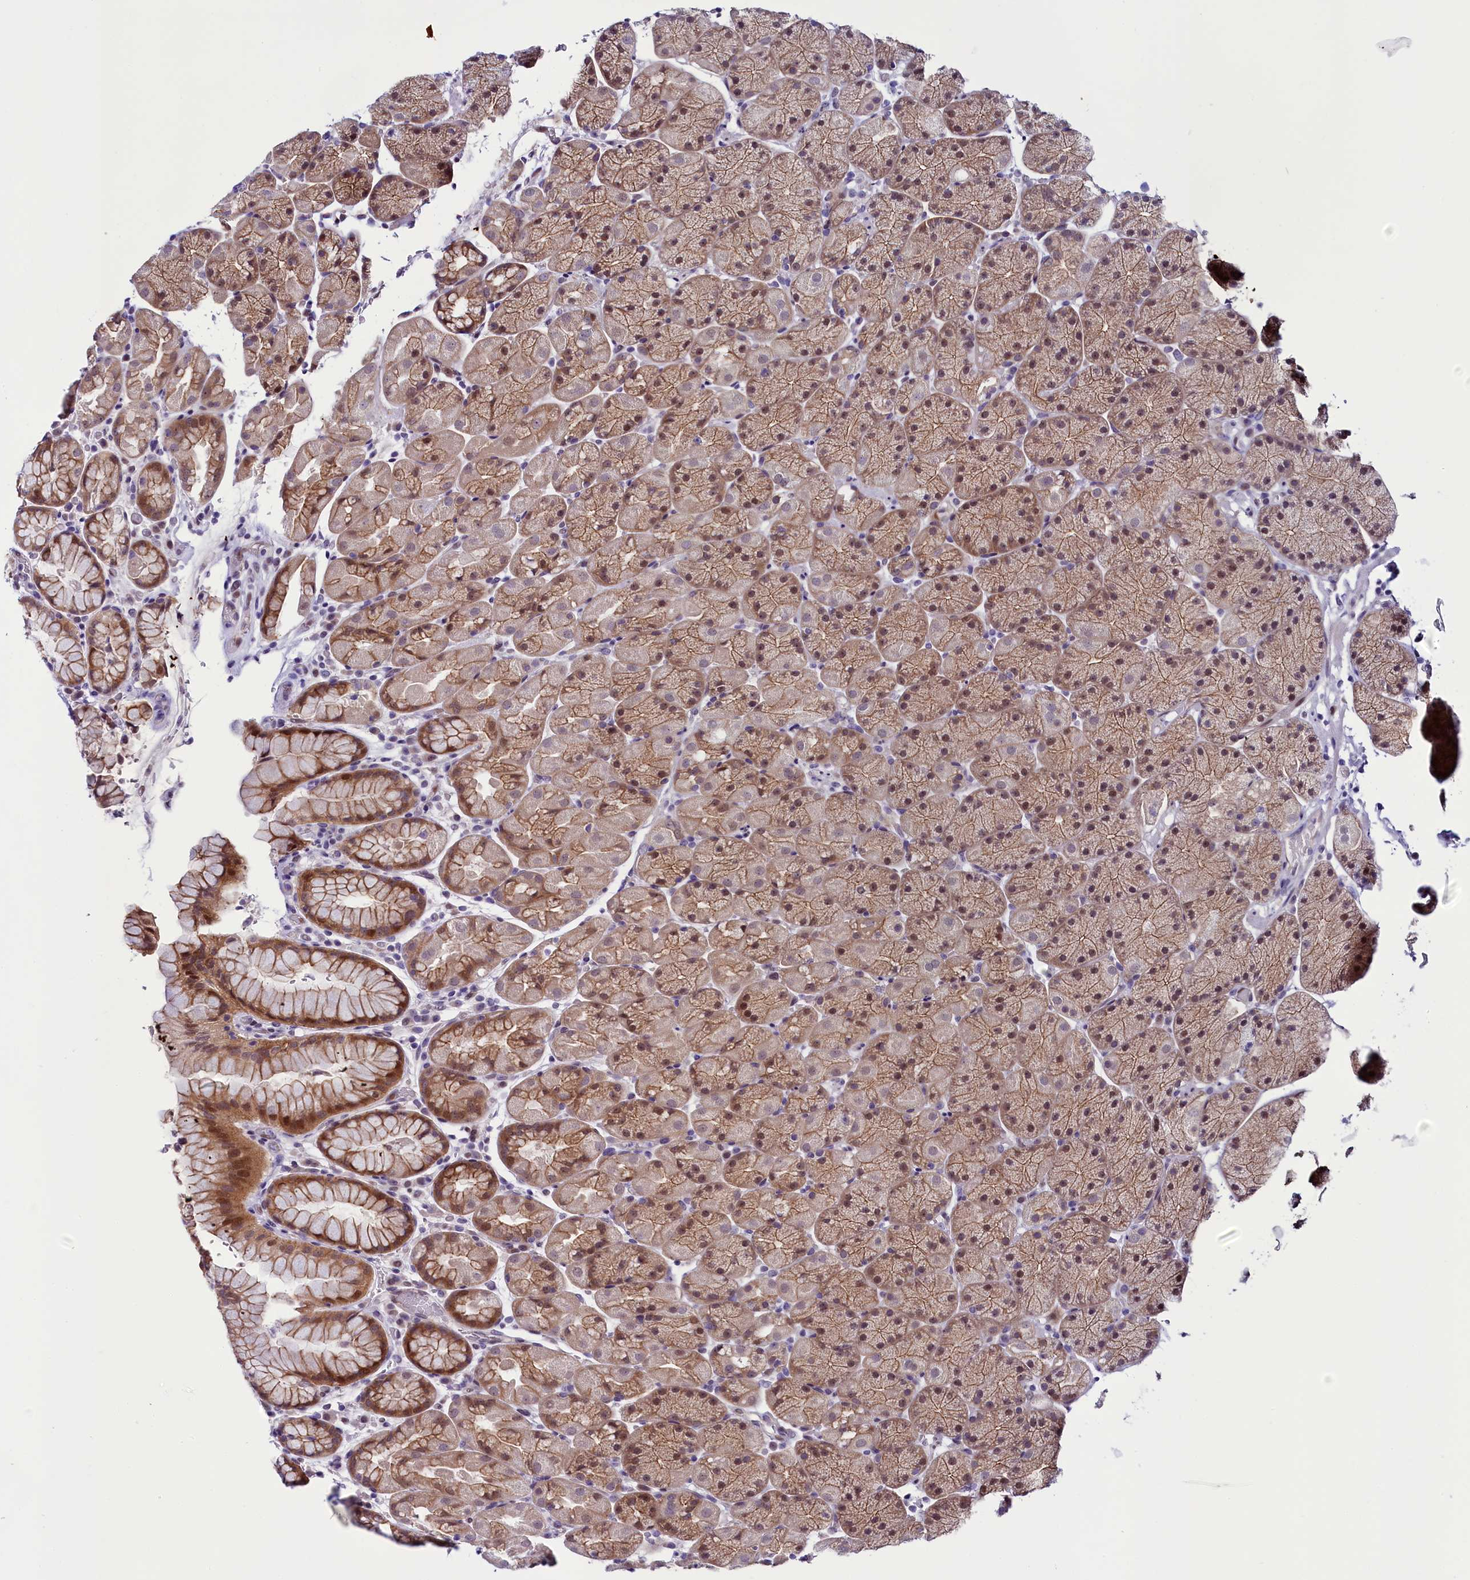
{"staining": {"intensity": "moderate", "quantity": ">75%", "location": "cytoplasmic/membranous,nuclear"}, "tissue": "stomach", "cell_type": "Glandular cells", "image_type": "normal", "snomed": [{"axis": "morphology", "description": "Normal tissue, NOS"}, {"axis": "topography", "description": "Stomach, upper"}, {"axis": "topography", "description": "Stomach, lower"}], "caption": "DAB (3,3'-diaminobenzidine) immunohistochemical staining of normal human stomach exhibits moderate cytoplasmic/membranous,nuclear protein positivity in about >75% of glandular cells.", "gene": "CCDC106", "patient": {"sex": "male", "age": 67}}